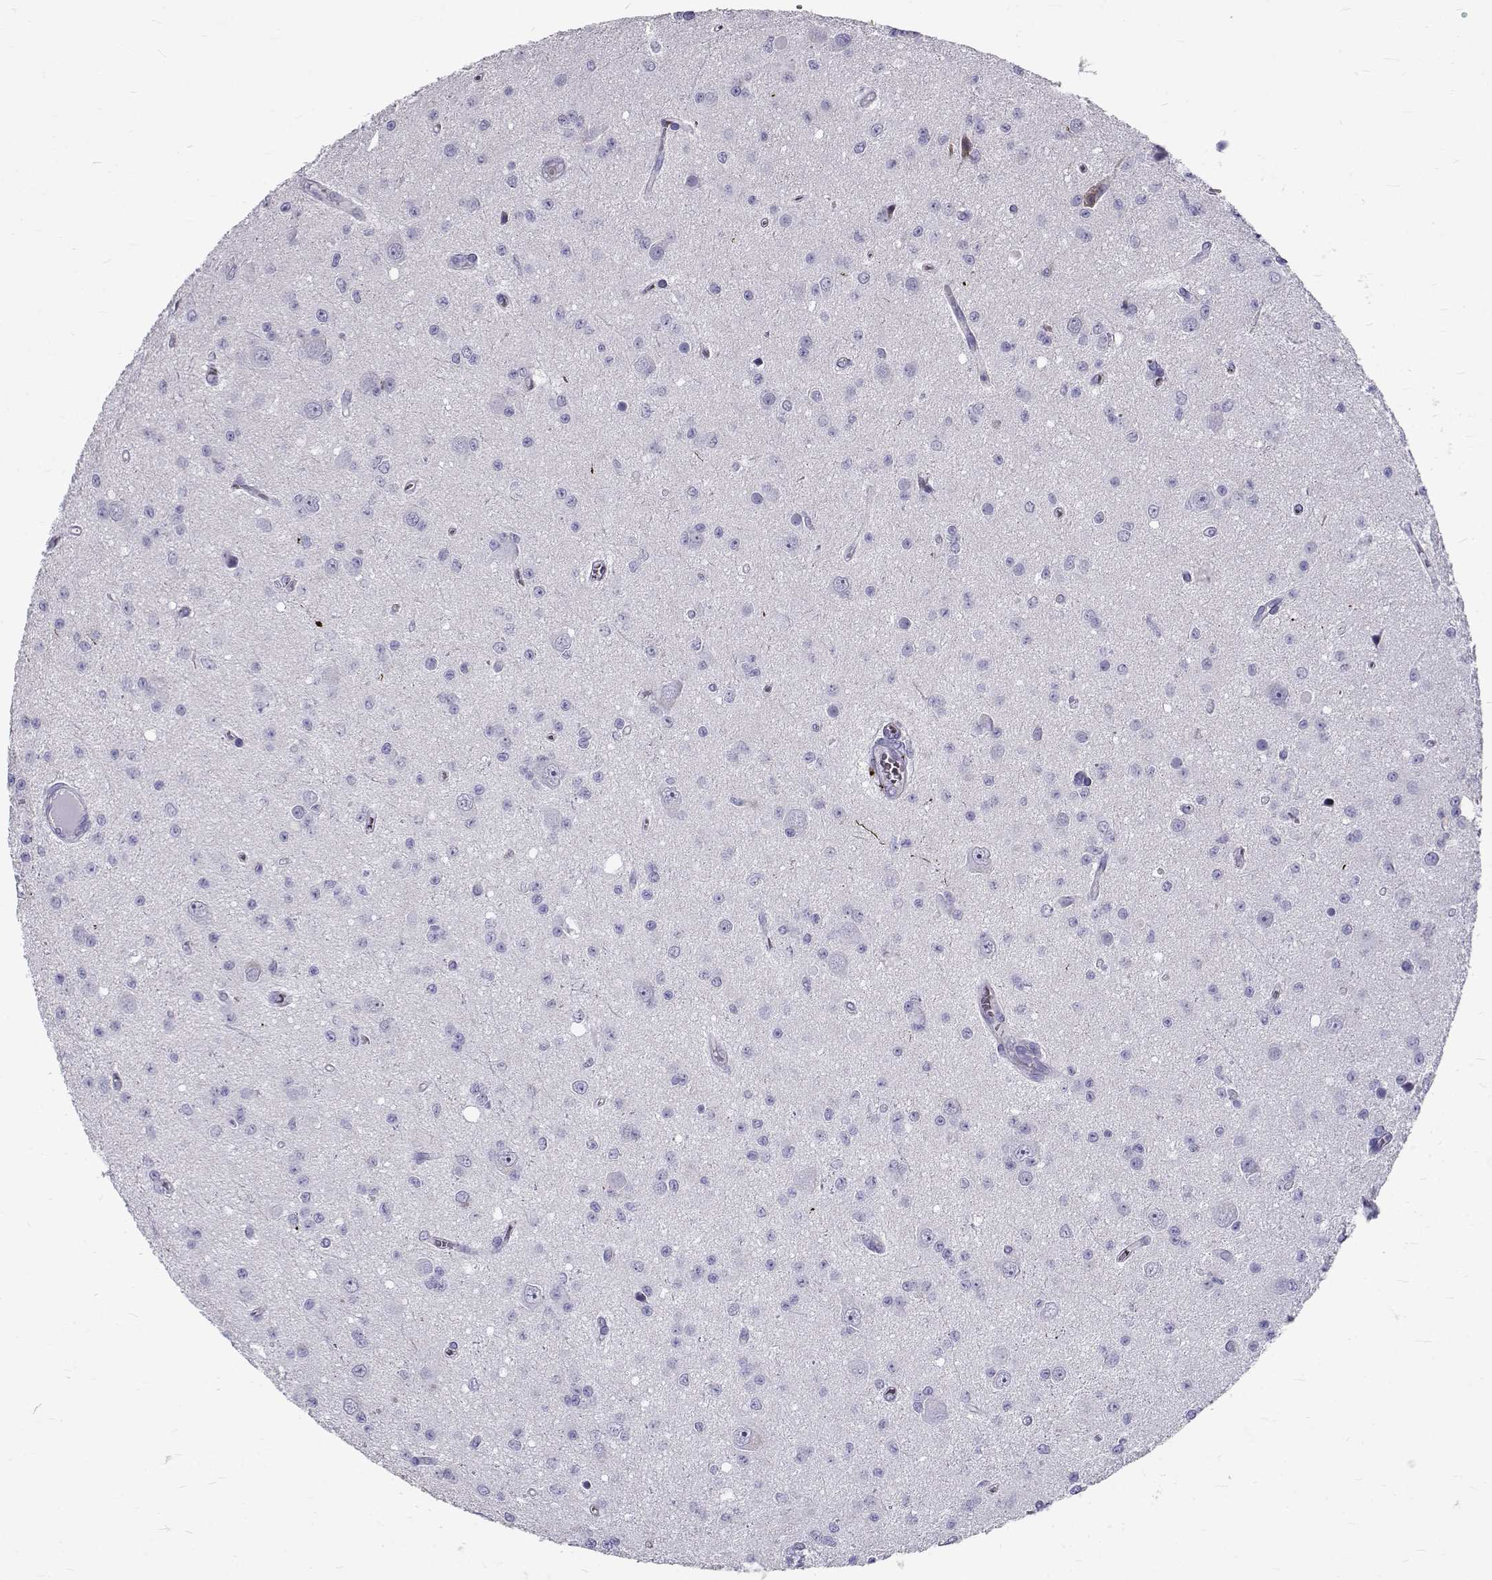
{"staining": {"intensity": "negative", "quantity": "none", "location": "none"}, "tissue": "glioma", "cell_type": "Tumor cells", "image_type": "cancer", "snomed": [{"axis": "morphology", "description": "Glioma, malignant, Low grade"}, {"axis": "topography", "description": "Brain"}], "caption": "Protein analysis of glioma demonstrates no significant positivity in tumor cells.", "gene": "IGSF1", "patient": {"sex": "female", "age": 45}}